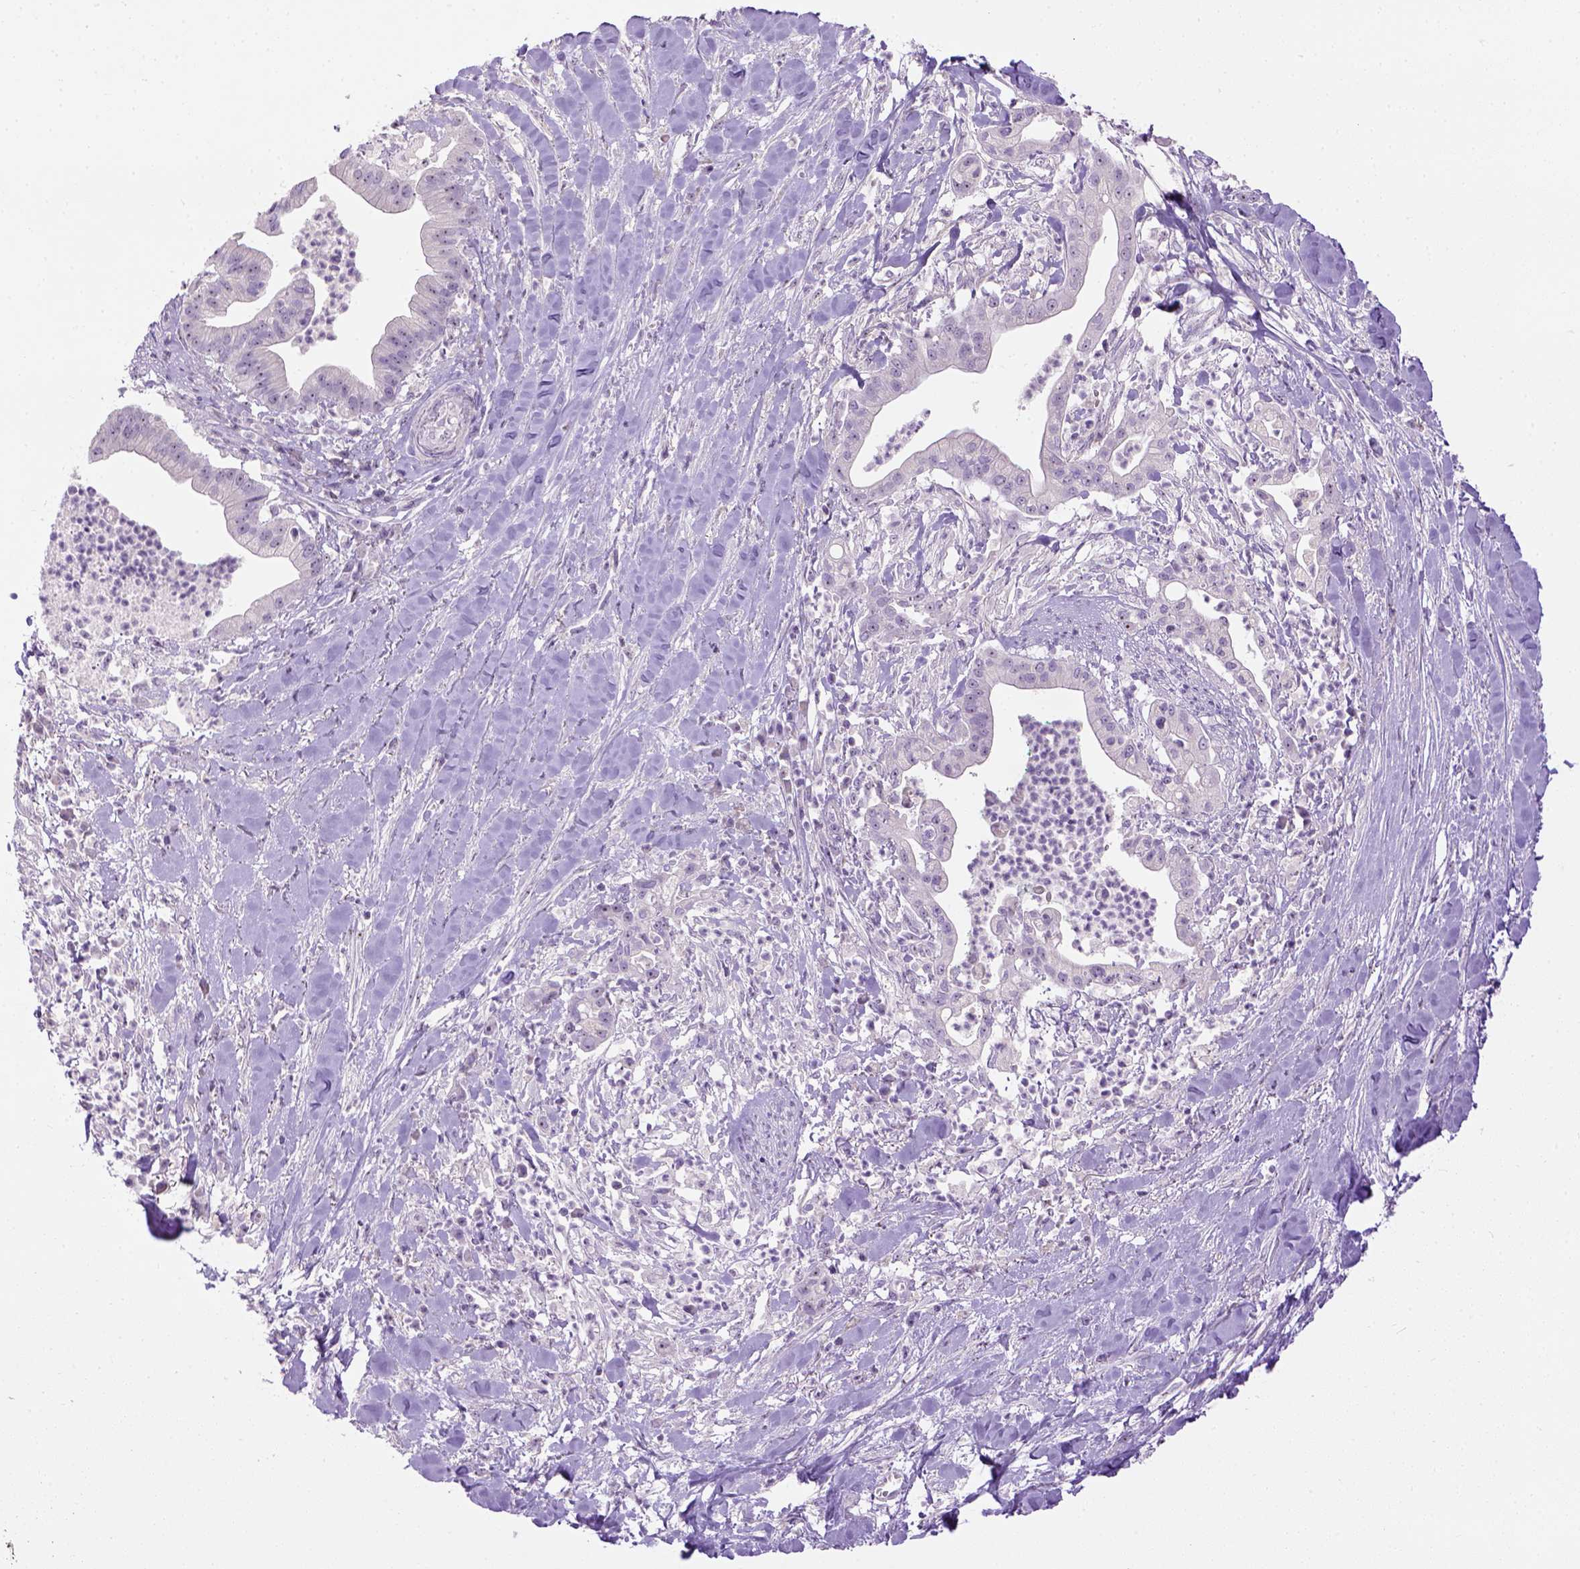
{"staining": {"intensity": "negative", "quantity": "none", "location": "none"}, "tissue": "pancreatic cancer", "cell_type": "Tumor cells", "image_type": "cancer", "snomed": [{"axis": "morphology", "description": "Normal tissue, NOS"}, {"axis": "morphology", "description": "Adenocarcinoma, NOS"}, {"axis": "topography", "description": "Lymph node"}, {"axis": "topography", "description": "Pancreas"}], "caption": "A photomicrograph of pancreatic cancer stained for a protein reveals no brown staining in tumor cells.", "gene": "UTP4", "patient": {"sex": "female", "age": 58}}